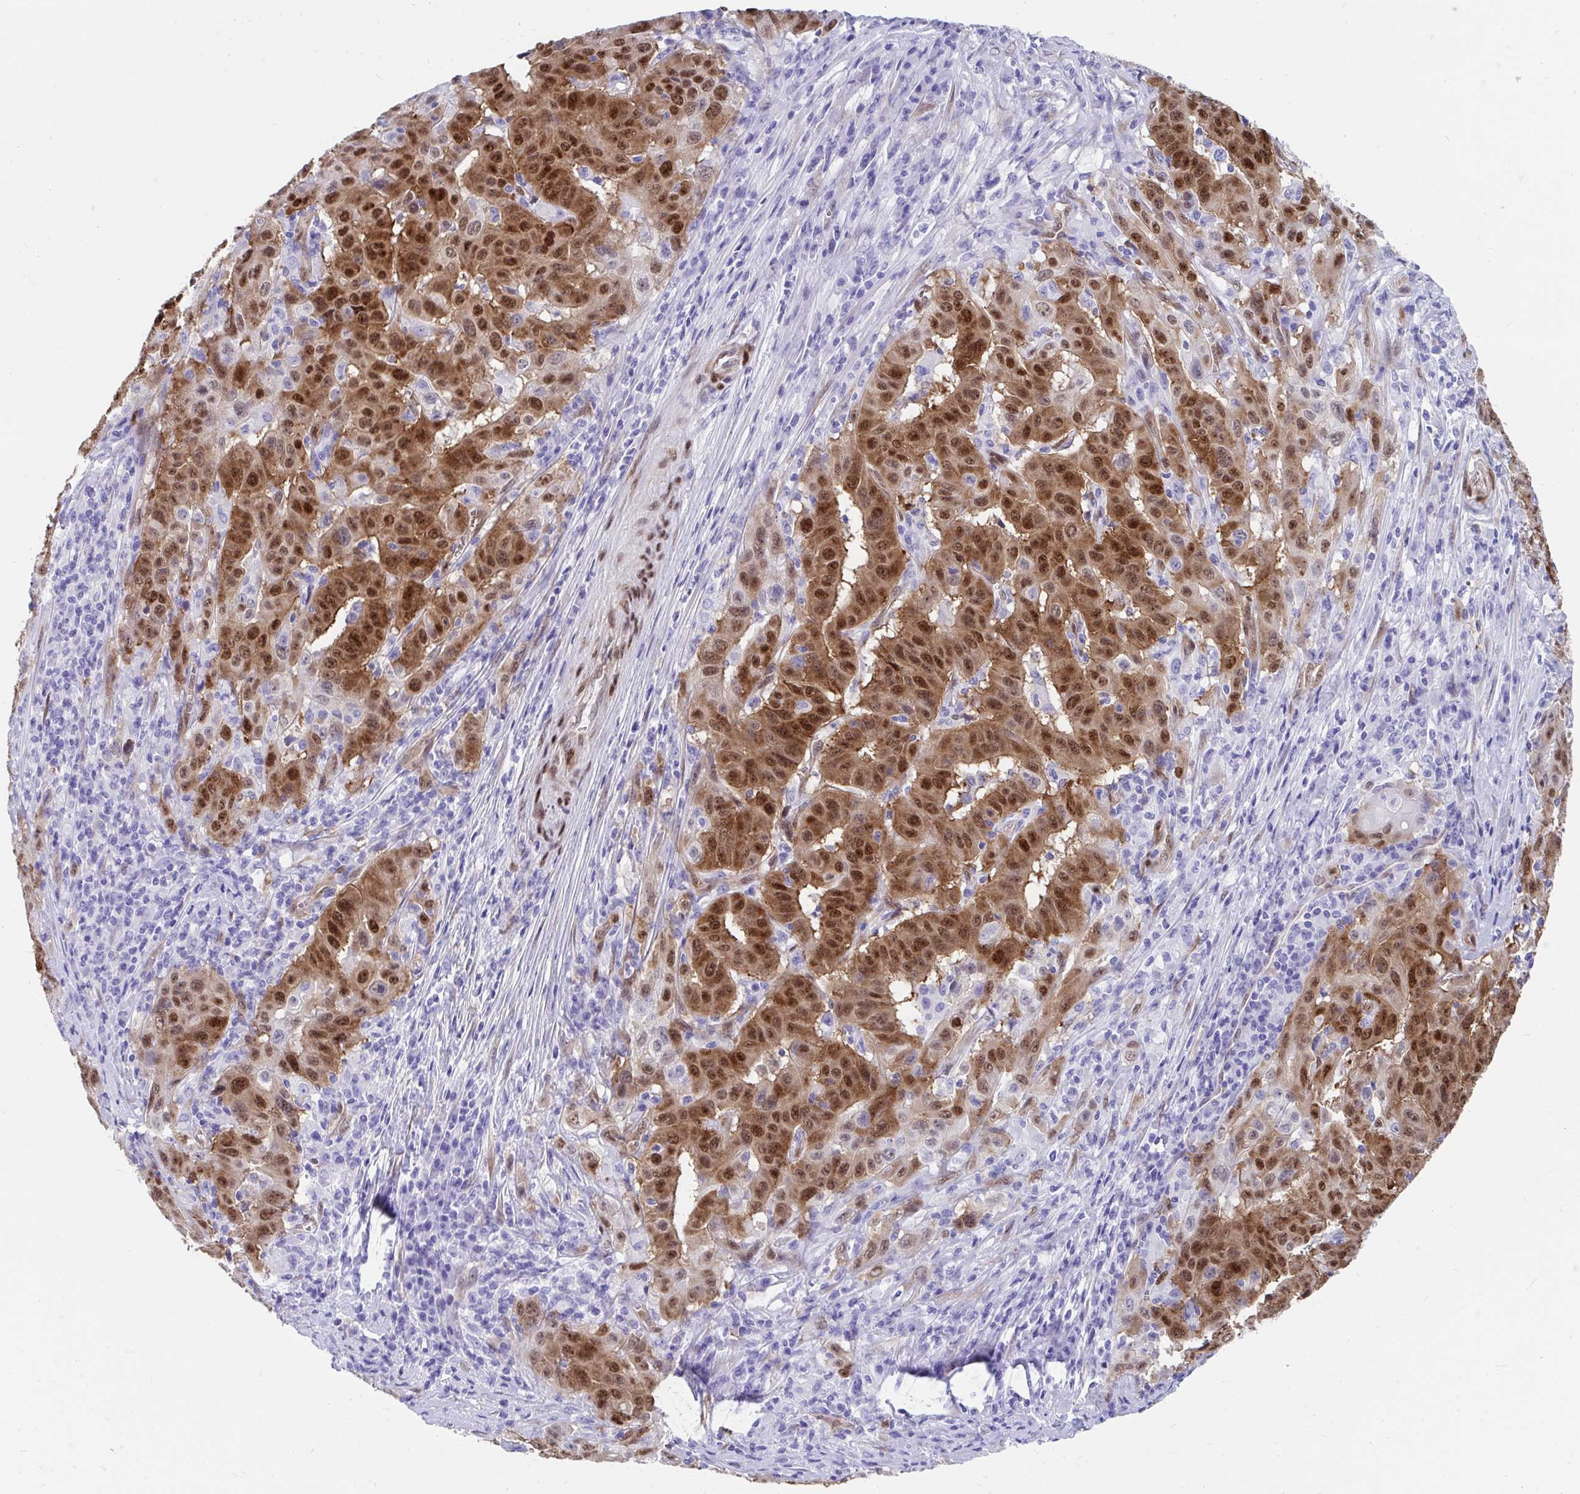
{"staining": {"intensity": "moderate", "quantity": ">75%", "location": "cytoplasmic/membranous,nuclear"}, "tissue": "pancreatic cancer", "cell_type": "Tumor cells", "image_type": "cancer", "snomed": [{"axis": "morphology", "description": "Adenocarcinoma, NOS"}, {"axis": "topography", "description": "Pancreas"}], "caption": "Pancreatic adenocarcinoma tissue displays moderate cytoplasmic/membranous and nuclear positivity in about >75% of tumor cells", "gene": "RBPMS", "patient": {"sex": "male", "age": 63}}